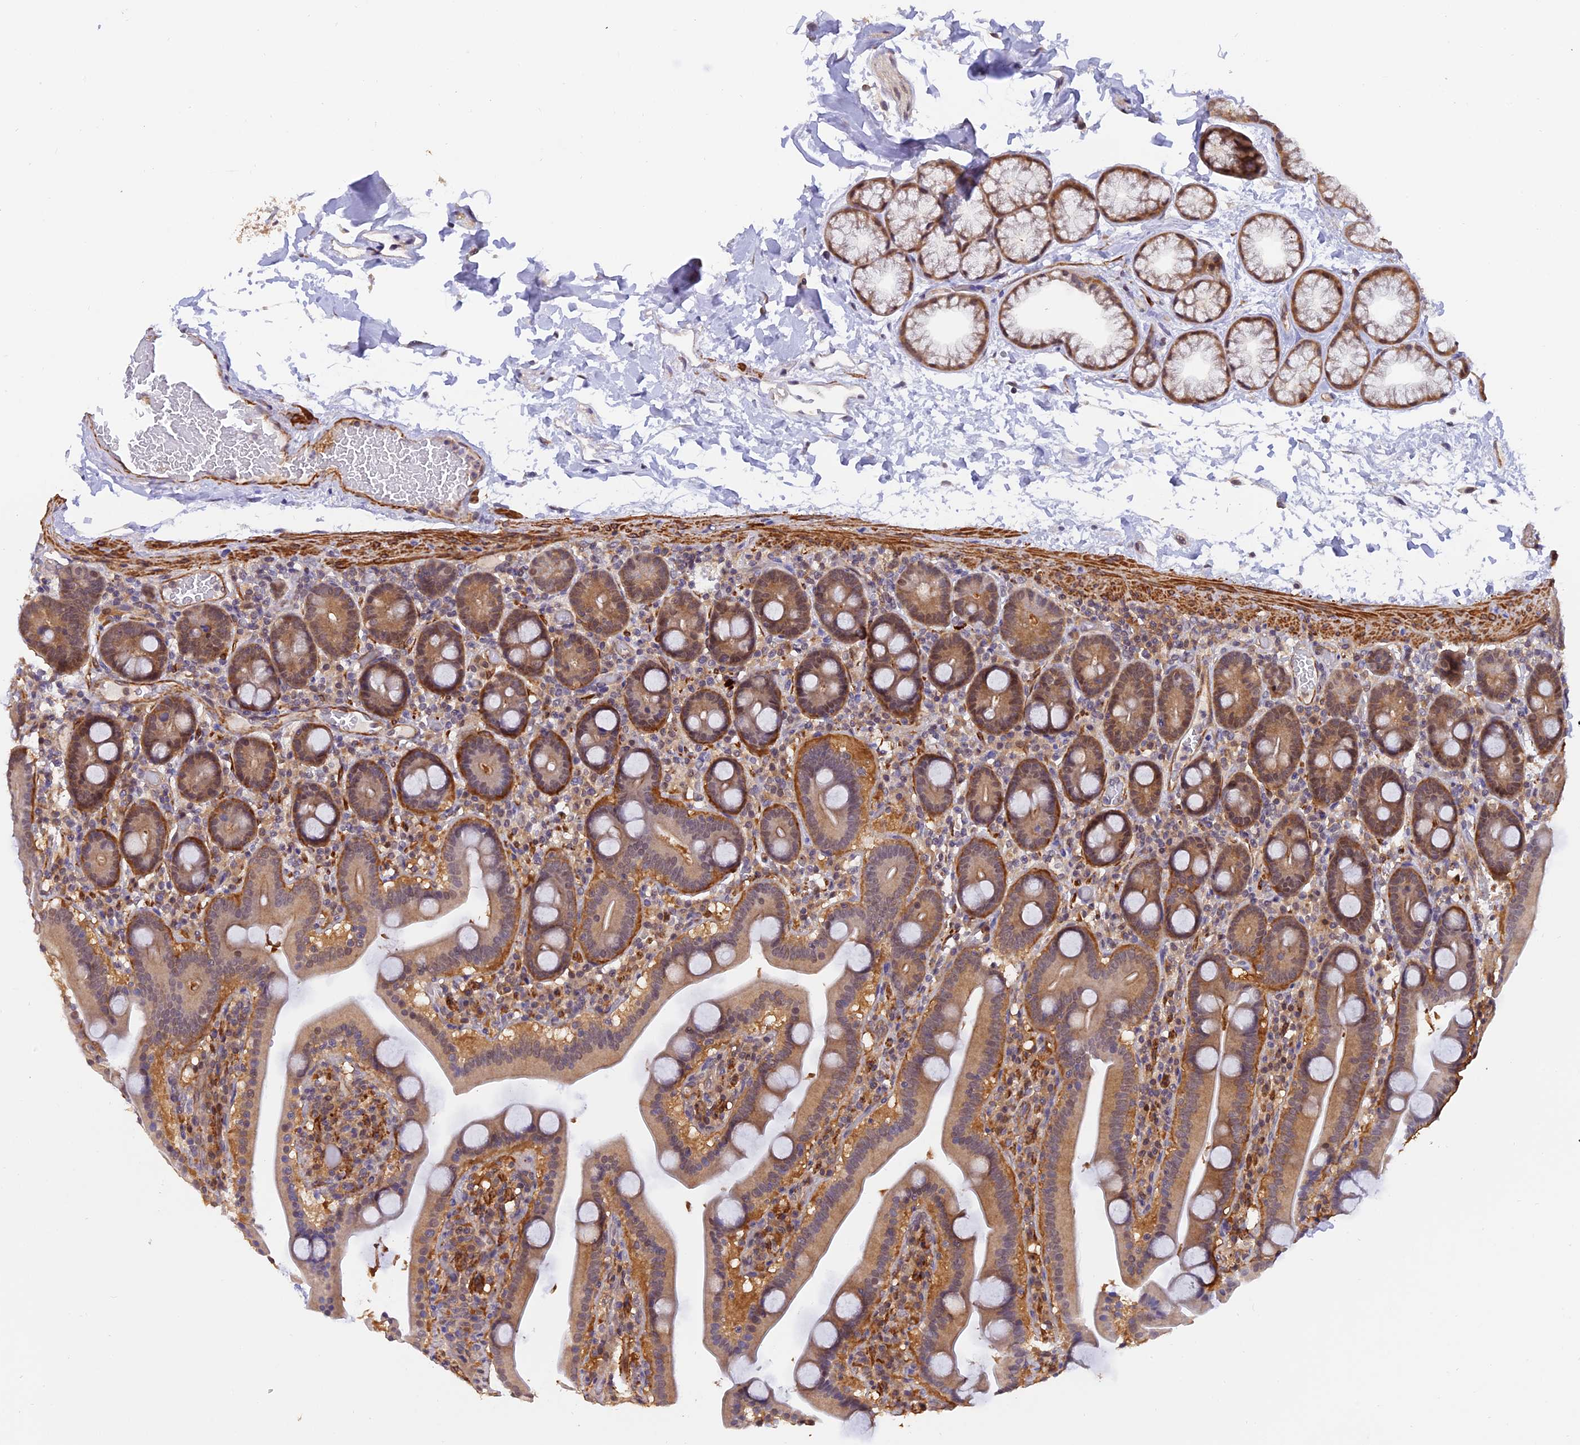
{"staining": {"intensity": "moderate", "quantity": ">75%", "location": "cytoplasmic/membranous,nuclear"}, "tissue": "duodenum", "cell_type": "Glandular cells", "image_type": "normal", "snomed": [{"axis": "morphology", "description": "Normal tissue, NOS"}, {"axis": "topography", "description": "Duodenum"}], "caption": "Protein expression analysis of normal duodenum displays moderate cytoplasmic/membranous,nuclear expression in approximately >75% of glandular cells.", "gene": "PSMB3", "patient": {"sex": "male", "age": 55}}